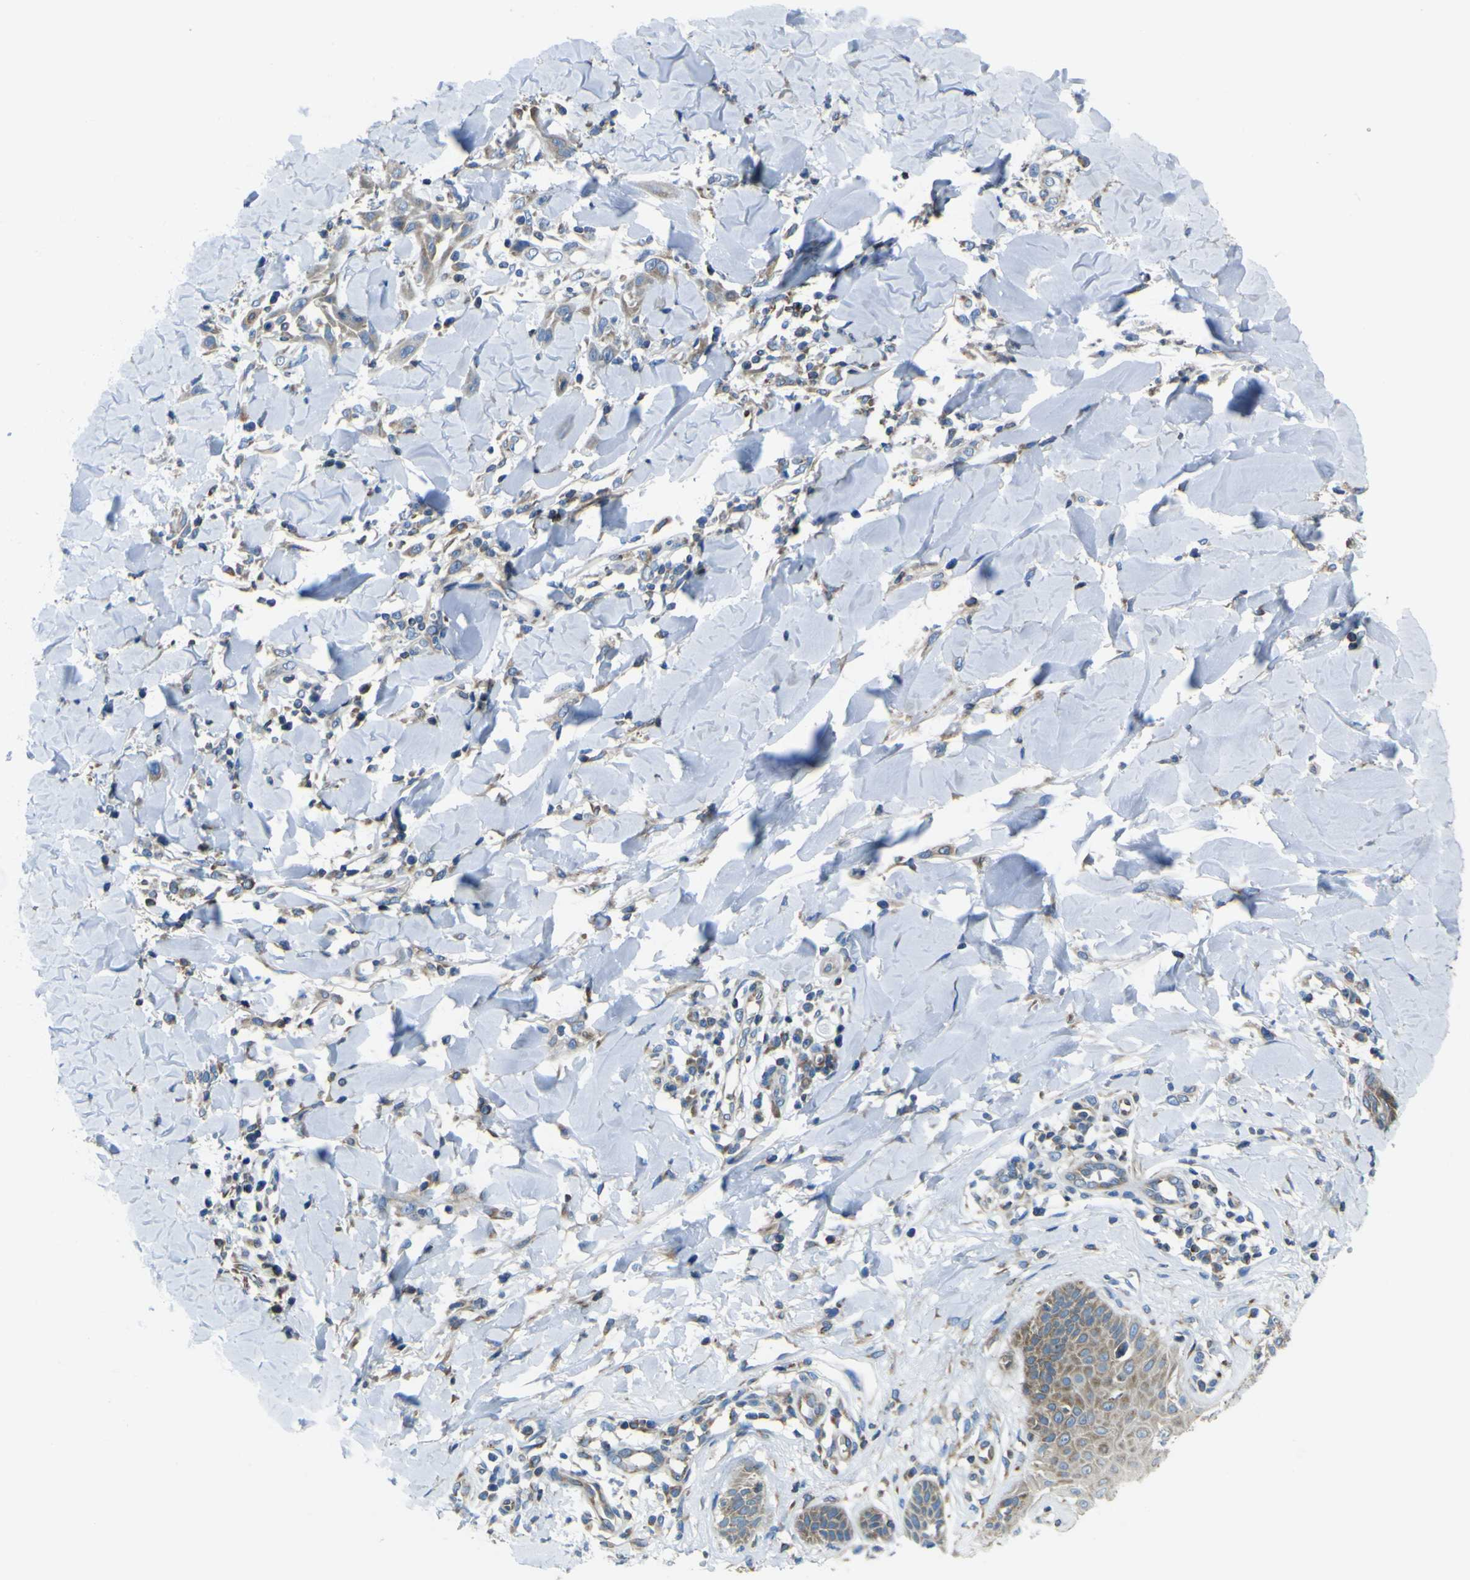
{"staining": {"intensity": "moderate", "quantity": ">75%", "location": "cytoplasmic/membranous"}, "tissue": "skin cancer", "cell_type": "Tumor cells", "image_type": "cancer", "snomed": [{"axis": "morphology", "description": "Squamous cell carcinoma, NOS"}, {"axis": "topography", "description": "Skin"}], "caption": "A brown stain shows moderate cytoplasmic/membranous staining of a protein in human skin squamous cell carcinoma tumor cells.", "gene": "STIM1", "patient": {"sex": "male", "age": 24}}